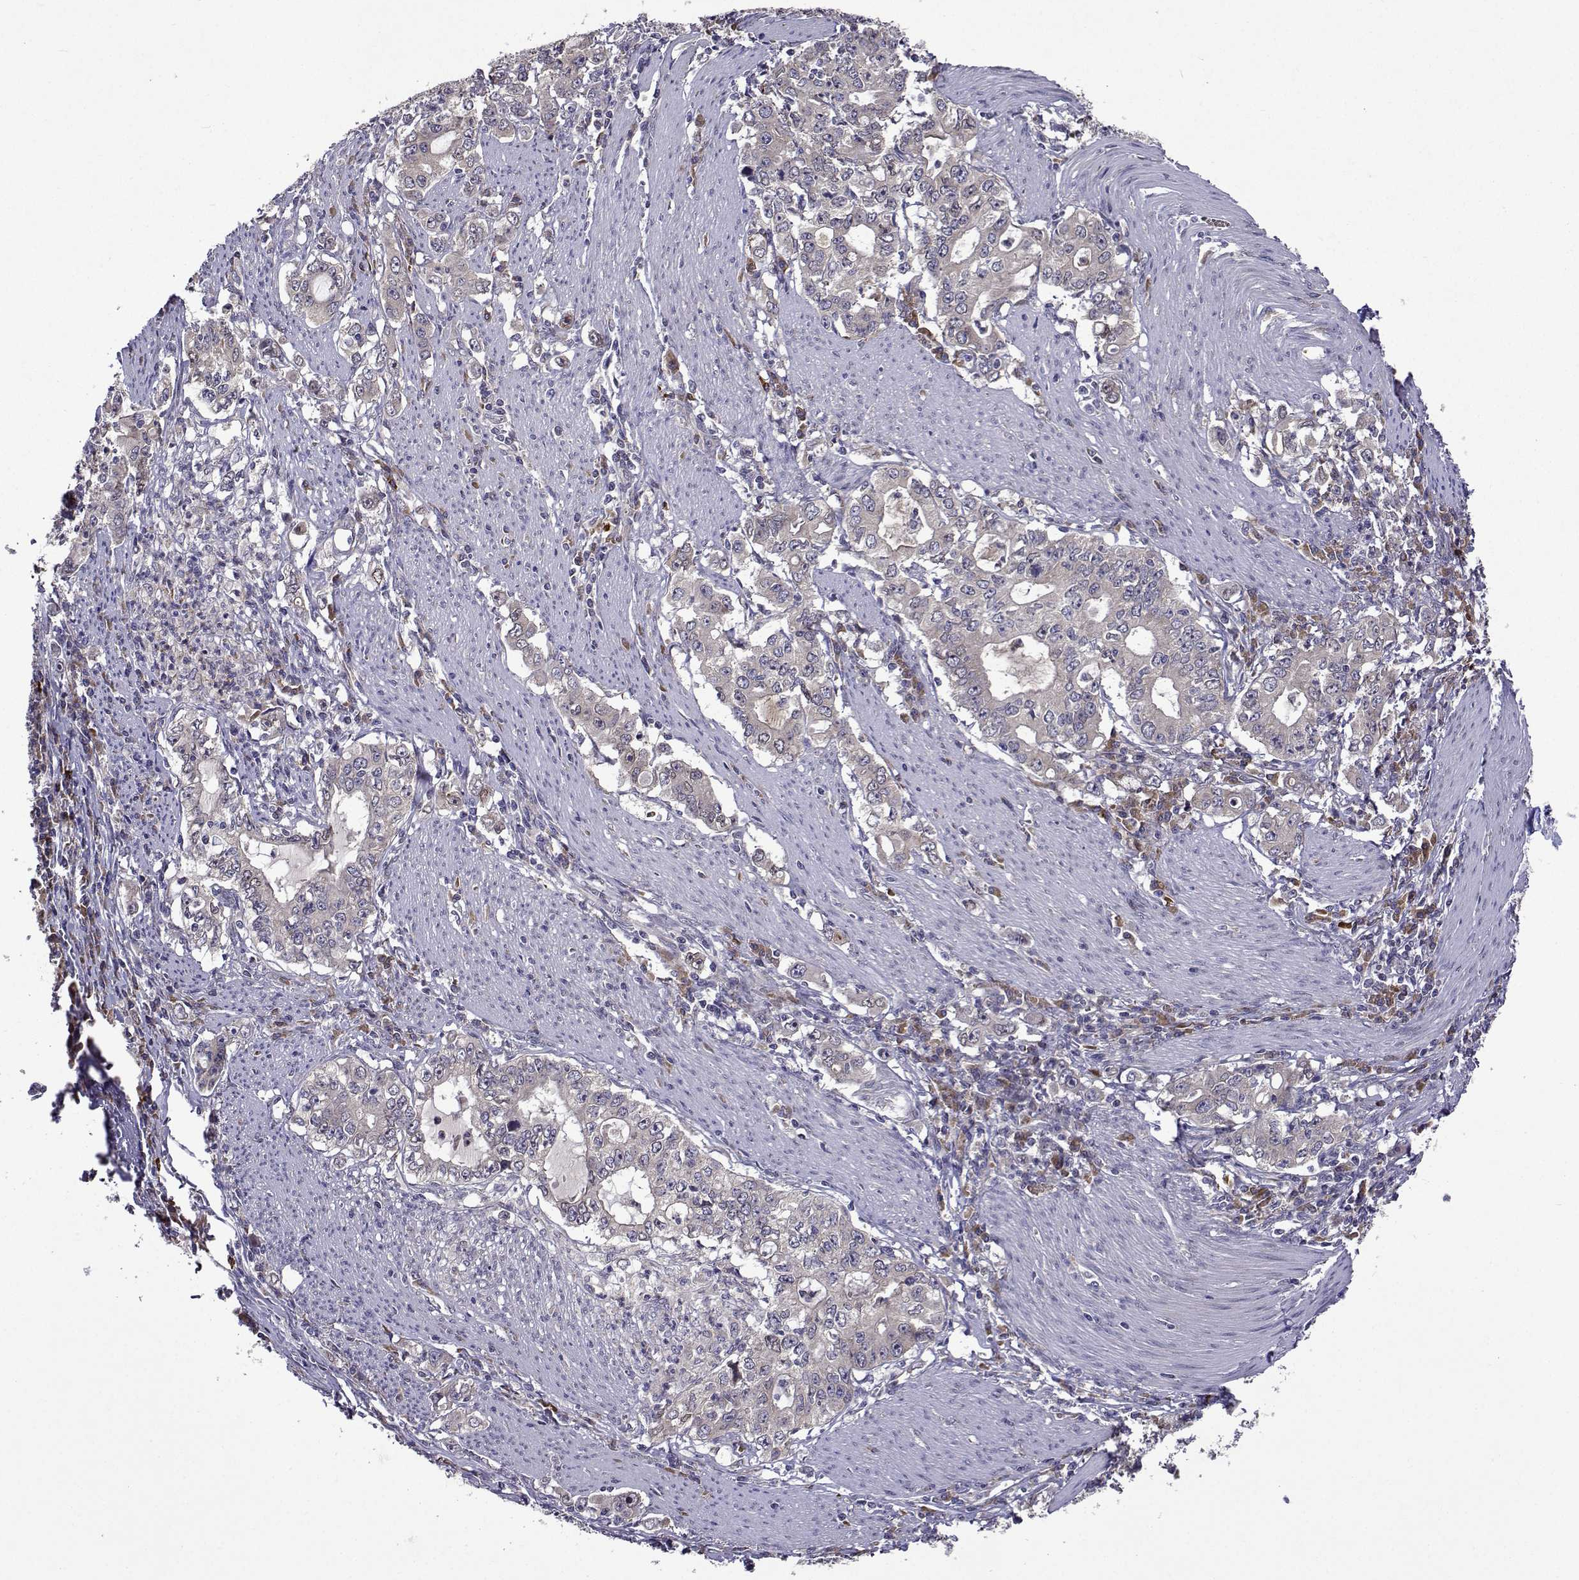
{"staining": {"intensity": "negative", "quantity": "none", "location": "none"}, "tissue": "stomach cancer", "cell_type": "Tumor cells", "image_type": "cancer", "snomed": [{"axis": "morphology", "description": "Adenocarcinoma, NOS"}, {"axis": "topography", "description": "Stomach, lower"}], "caption": "Tumor cells show no significant protein staining in stomach cancer. The staining was performed using DAB to visualize the protein expression in brown, while the nuclei were stained in blue with hematoxylin (Magnification: 20x).", "gene": "TARBP2", "patient": {"sex": "female", "age": 72}}